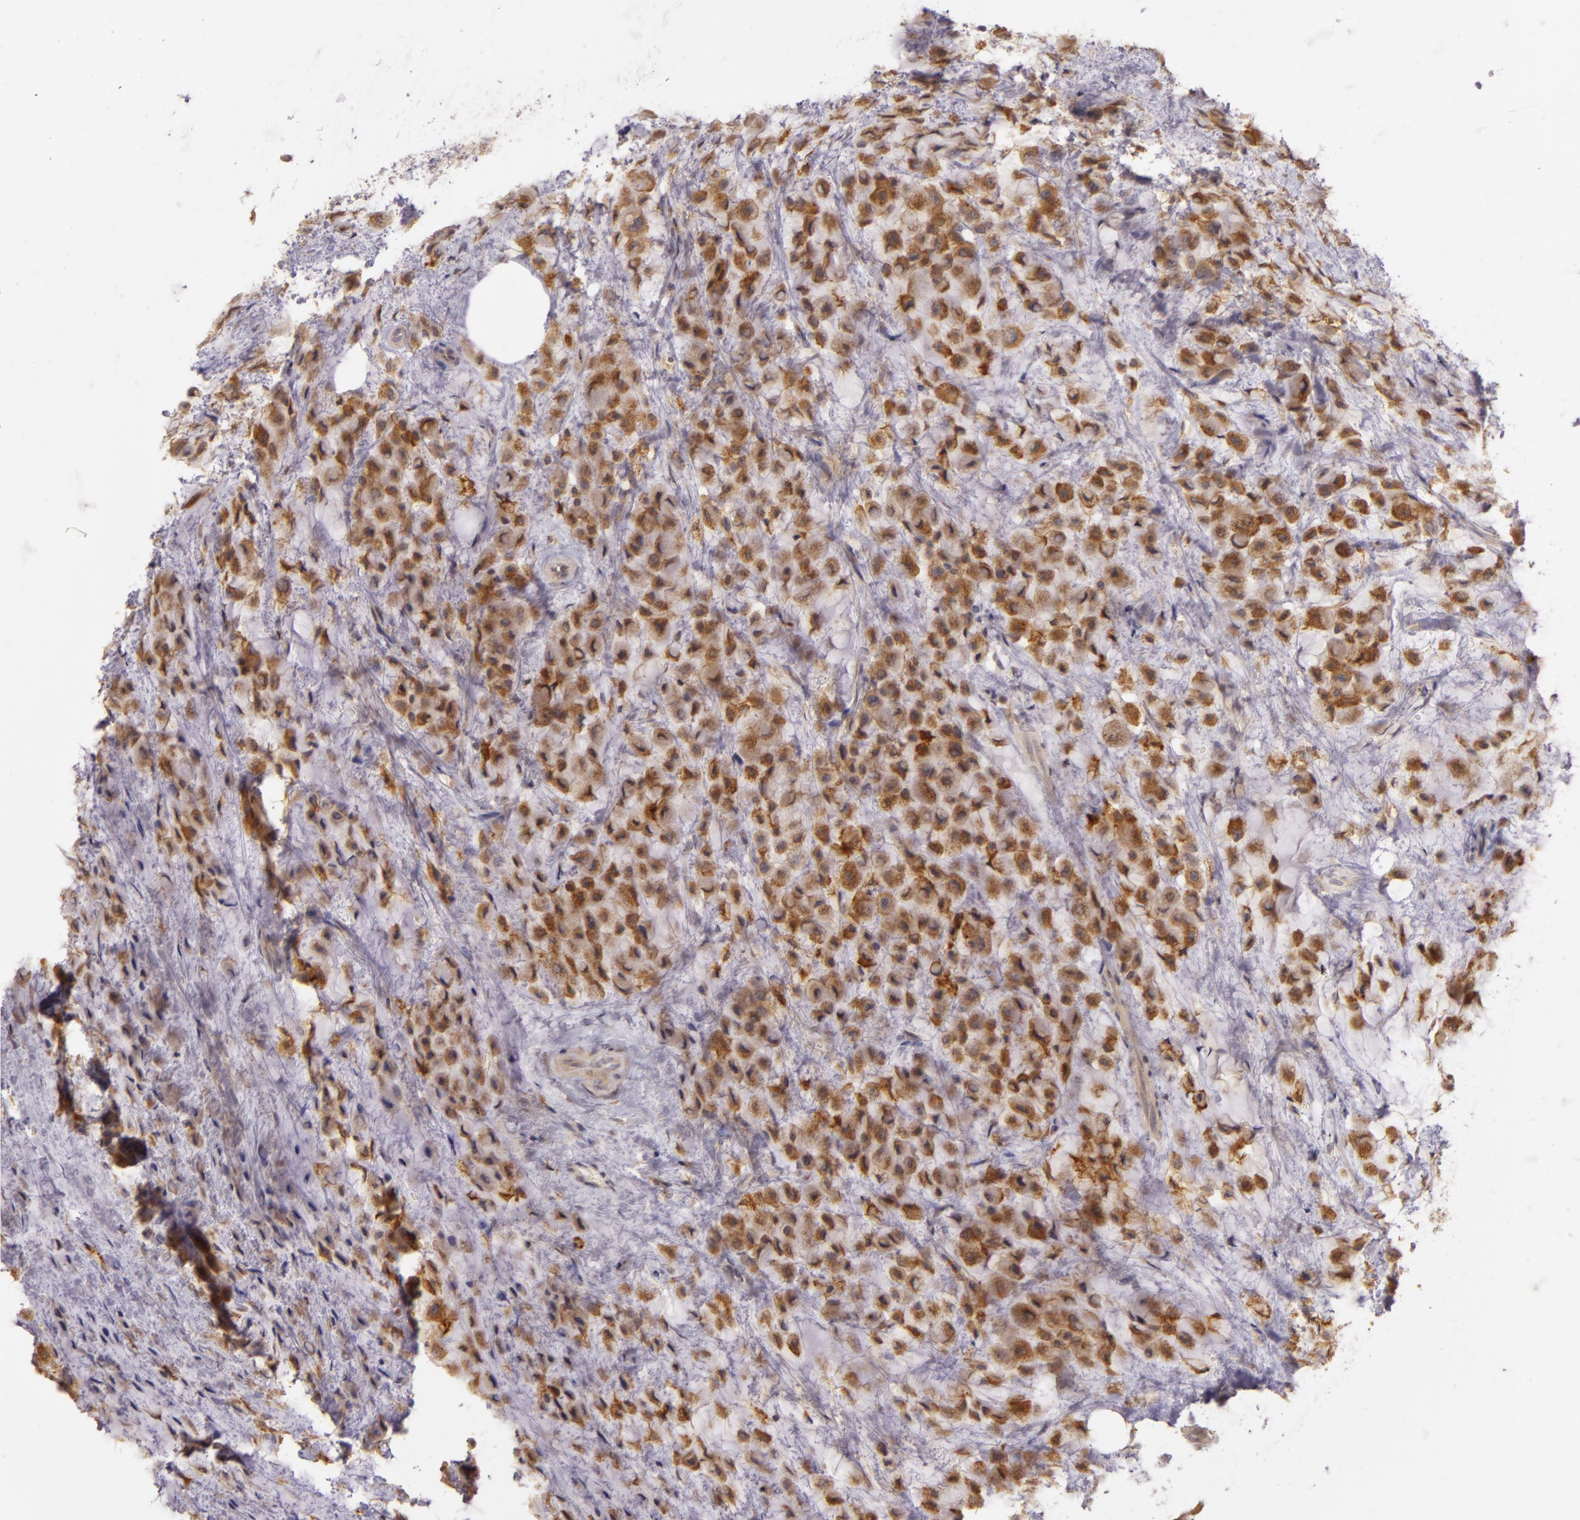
{"staining": {"intensity": "moderate", "quantity": ">75%", "location": "cytoplasmic/membranous"}, "tissue": "breast cancer", "cell_type": "Tumor cells", "image_type": "cancer", "snomed": [{"axis": "morphology", "description": "Lobular carcinoma"}, {"axis": "topography", "description": "Breast"}], "caption": "Immunohistochemical staining of lobular carcinoma (breast) displays medium levels of moderate cytoplasmic/membranous protein positivity in approximately >75% of tumor cells.", "gene": "PPP1R3F", "patient": {"sex": "female", "age": 85}}